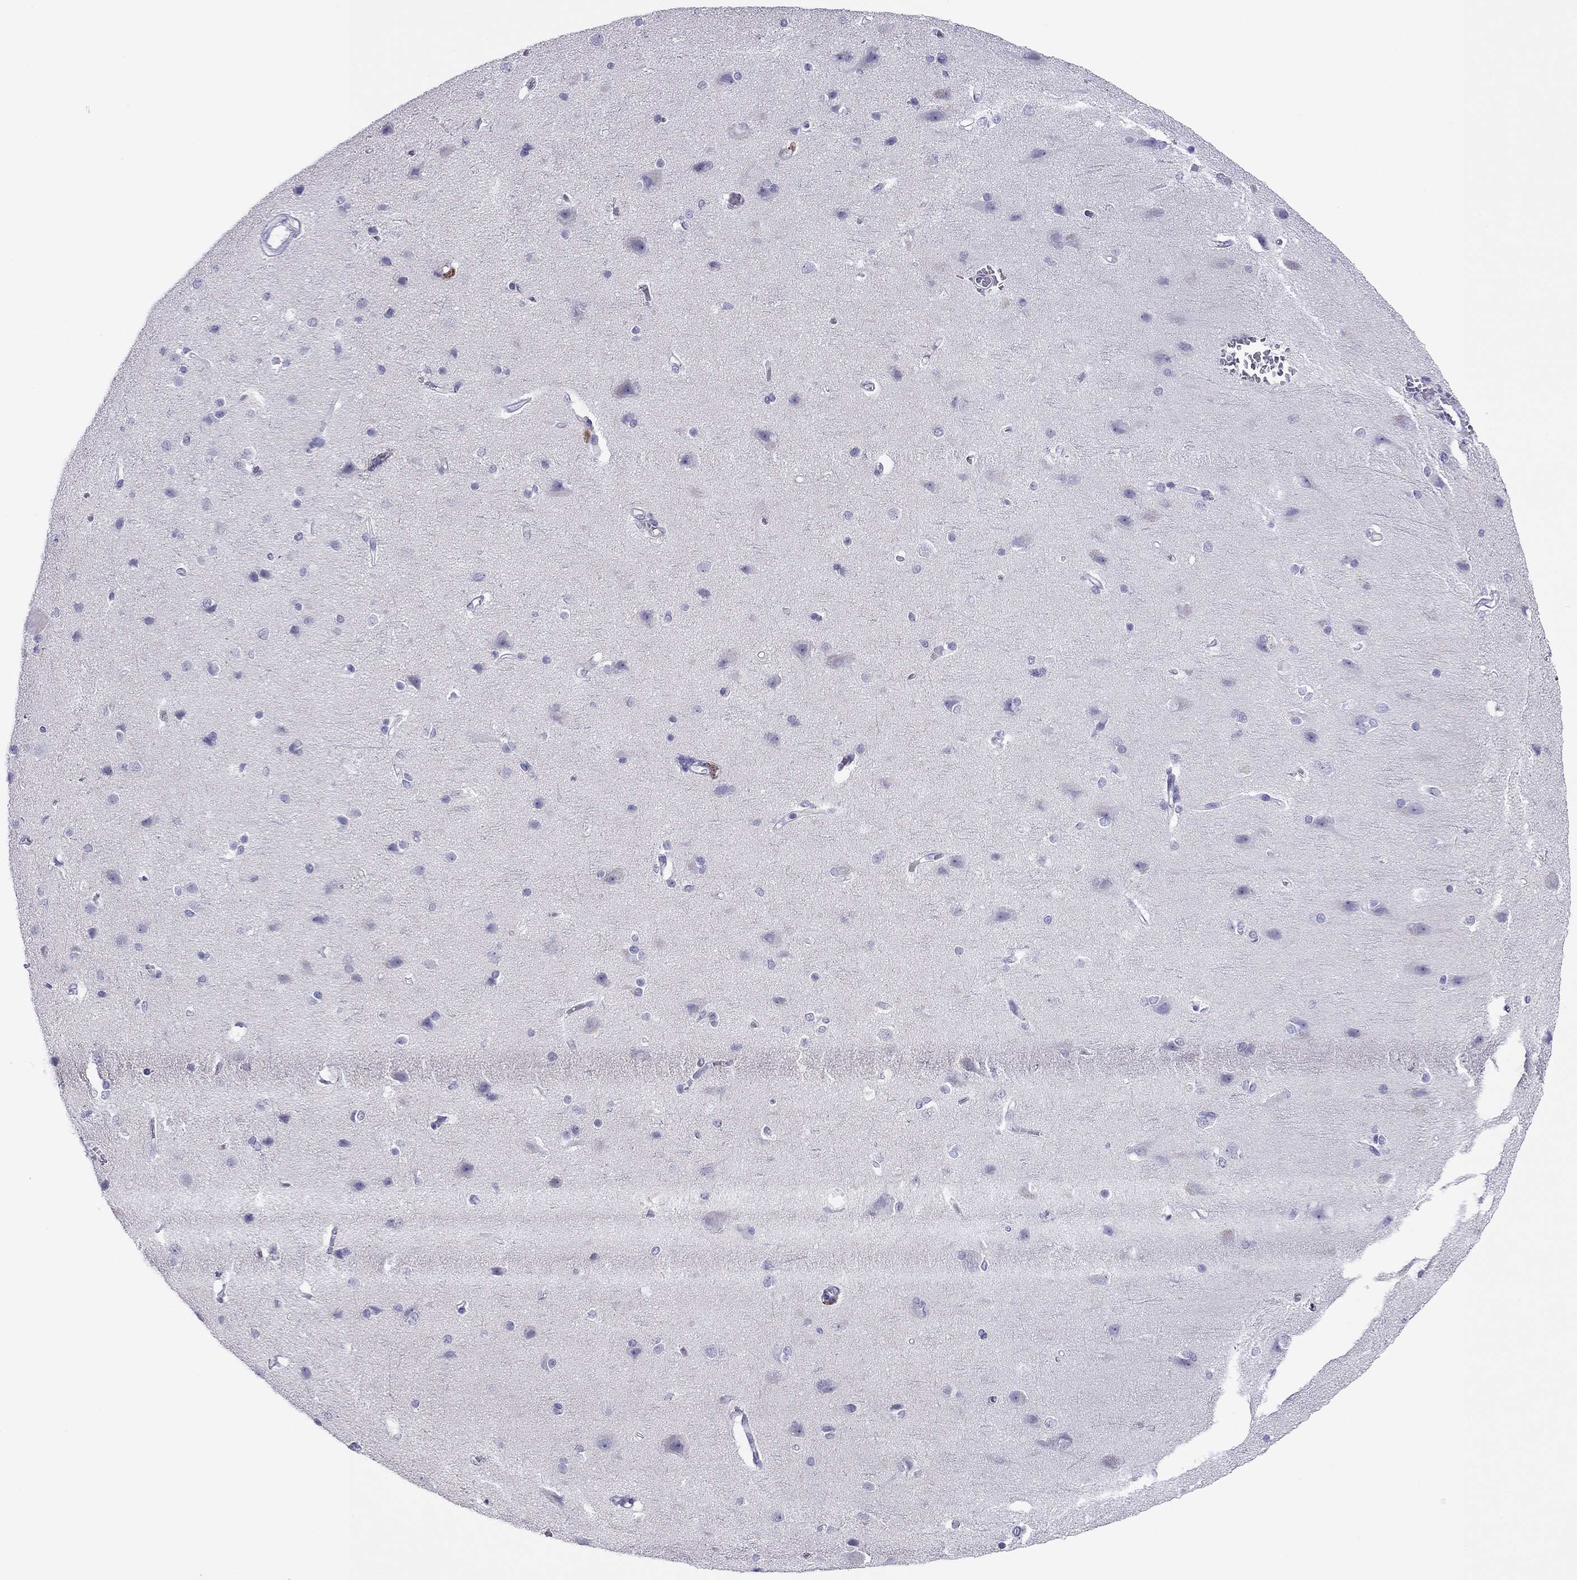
{"staining": {"intensity": "negative", "quantity": "none", "location": "none"}, "tissue": "cerebral cortex", "cell_type": "Endothelial cells", "image_type": "normal", "snomed": [{"axis": "morphology", "description": "Normal tissue, NOS"}, {"axis": "topography", "description": "Cerebral cortex"}], "caption": "Immunohistochemistry photomicrograph of unremarkable cerebral cortex: cerebral cortex stained with DAB exhibits no significant protein staining in endothelial cells.", "gene": "CAPNS2", "patient": {"sex": "male", "age": 37}}